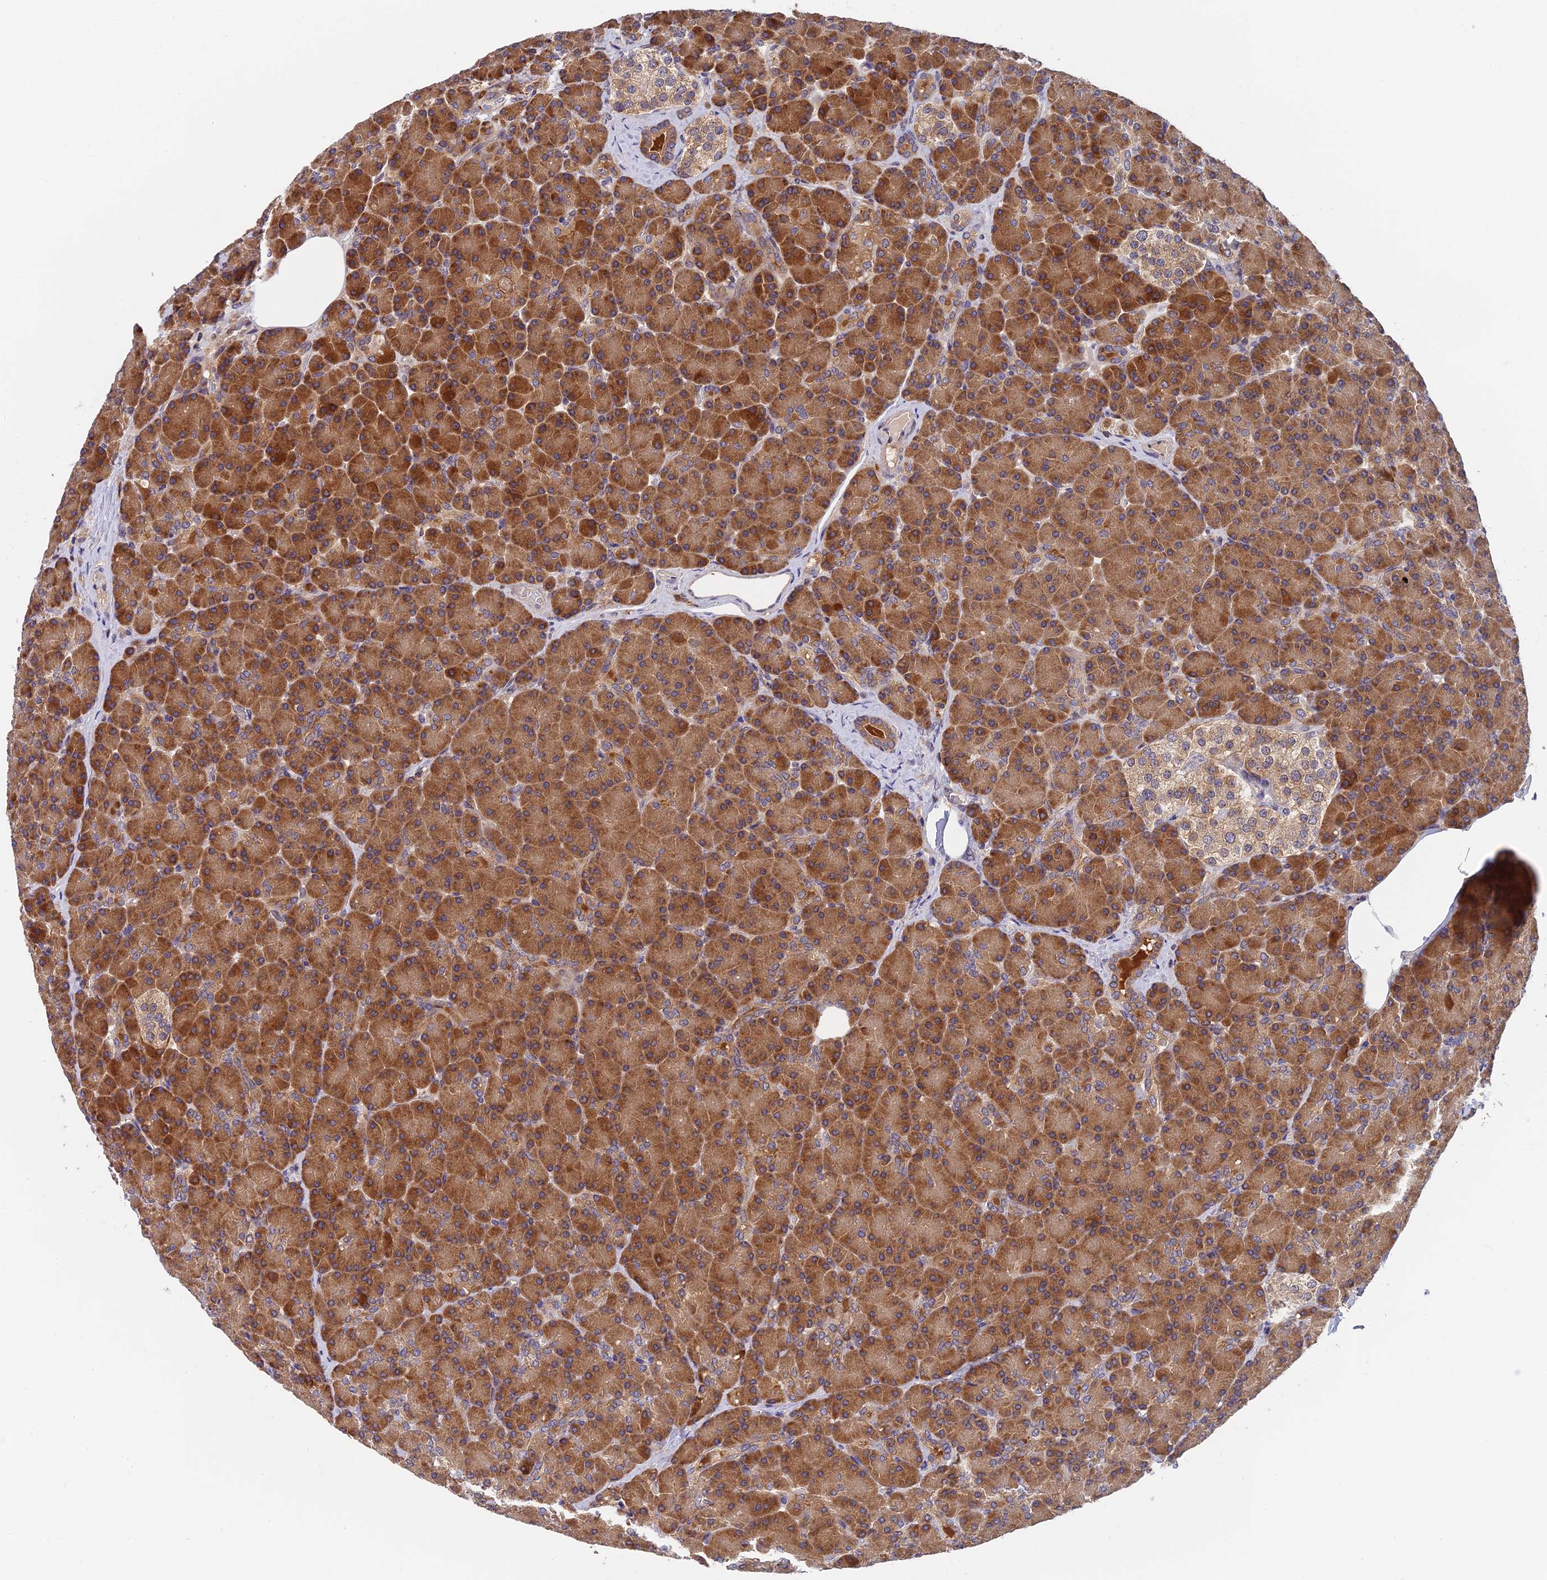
{"staining": {"intensity": "moderate", "quantity": ">75%", "location": "cytoplasmic/membranous"}, "tissue": "pancreas", "cell_type": "Exocrine glandular cells", "image_type": "normal", "snomed": [{"axis": "morphology", "description": "Normal tissue, NOS"}, {"axis": "topography", "description": "Pancreas"}], "caption": "A brown stain shows moderate cytoplasmic/membranous positivity of a protein in exocrine glandular cells of benign pancreas. Immunohistochemistry stains the protein of interest in brown and the nuclei are stained blue.", "gene": "IPO5", "patient": {"sex": "female", "age": 43}}